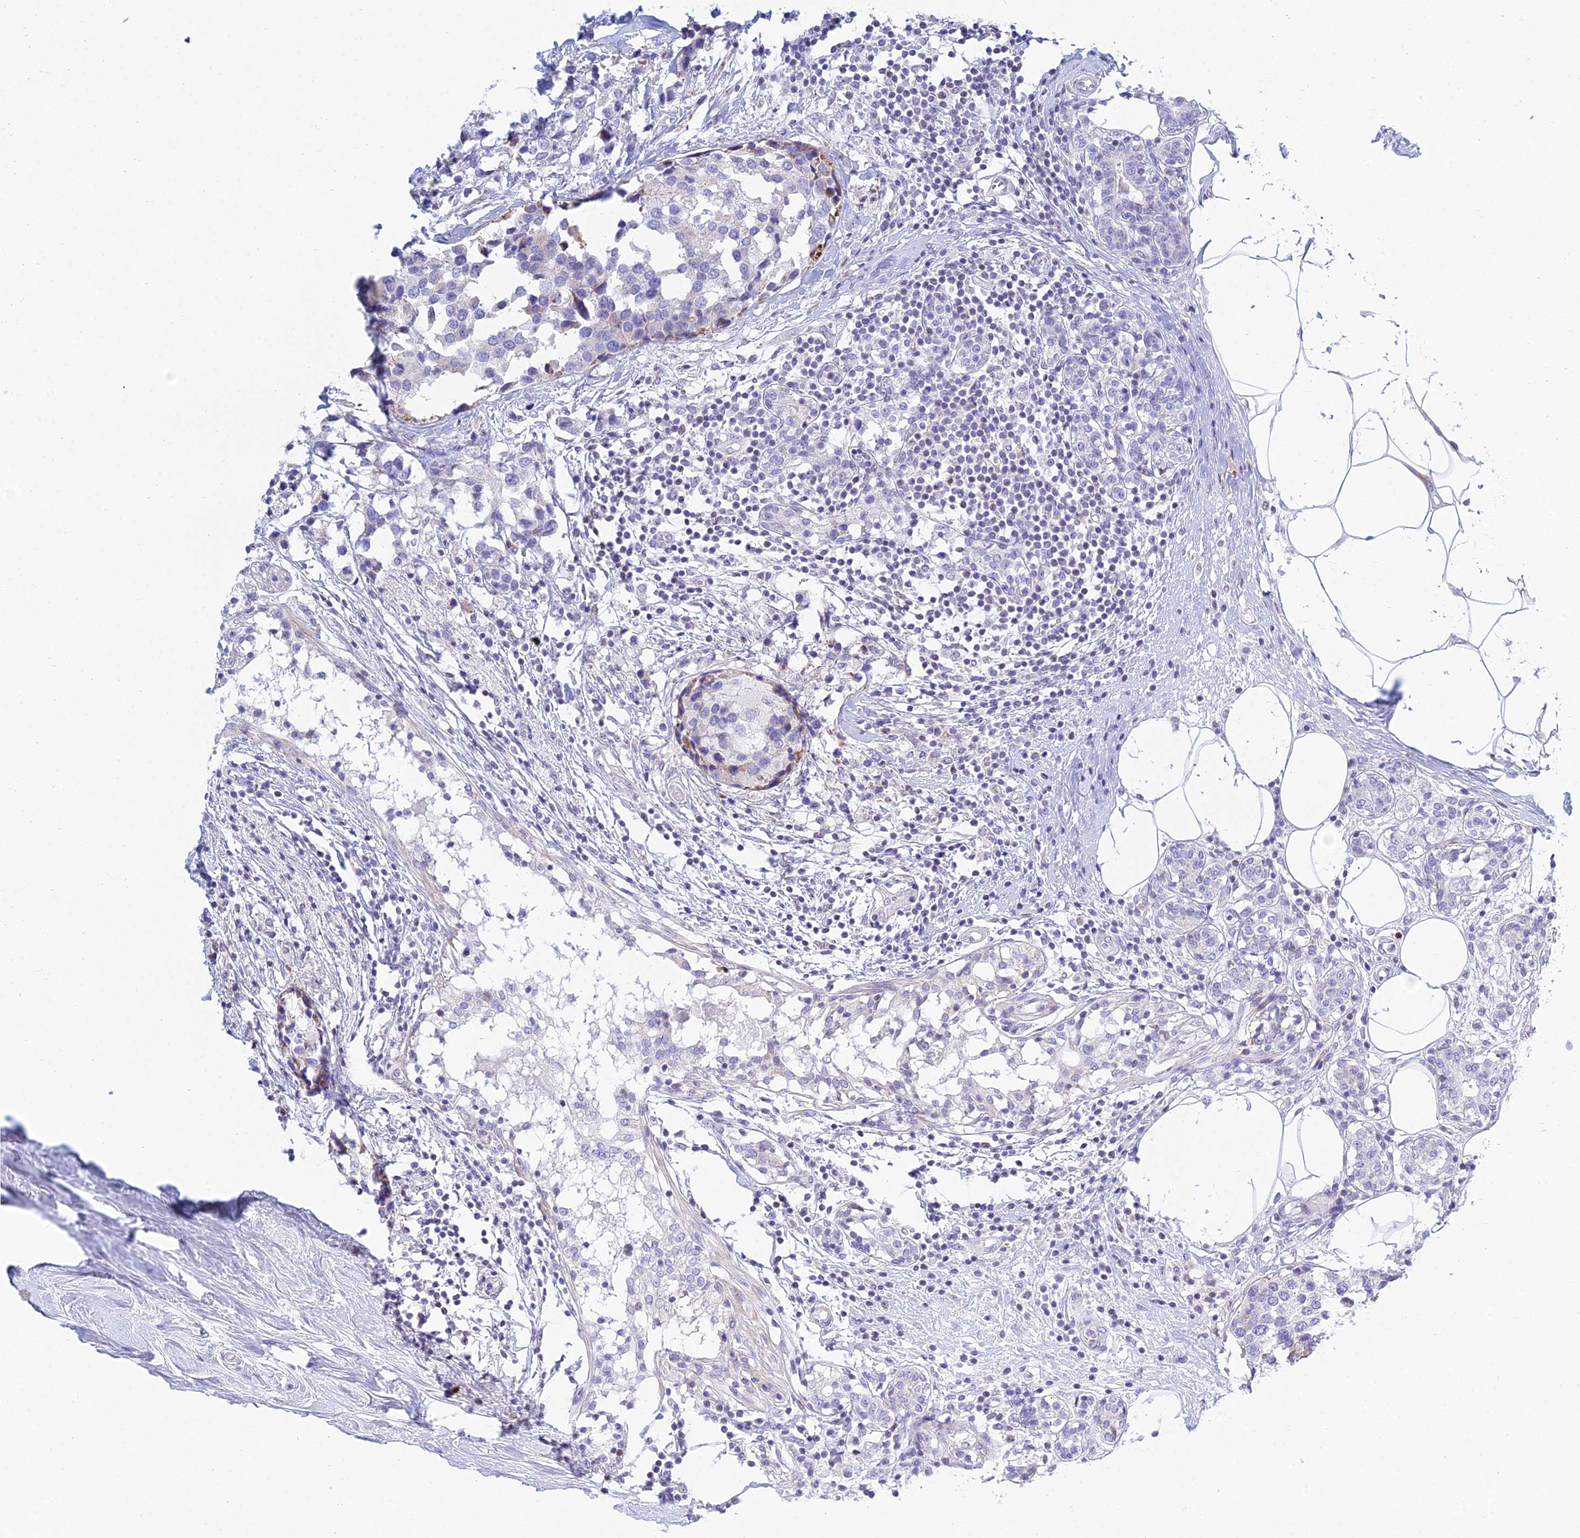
{"staining": {"intensity": "negative", "quantity": "none", "location": "none"}, "tissue": "breast cancer", "cell_type": "Tumor cells", "image_type": "cancer", "snomed": [{"axis": "morphology", "description": "Lobular carcinoma"}, {"axis": "topography", "description": "Breast"}], "caption": "Immunohistochemical staining of breast cancer (lobular carcinoma) displays no significant staining in tumor cells.", "gene": "PRR13", "patient": {"sex": "female", "age": 59}}